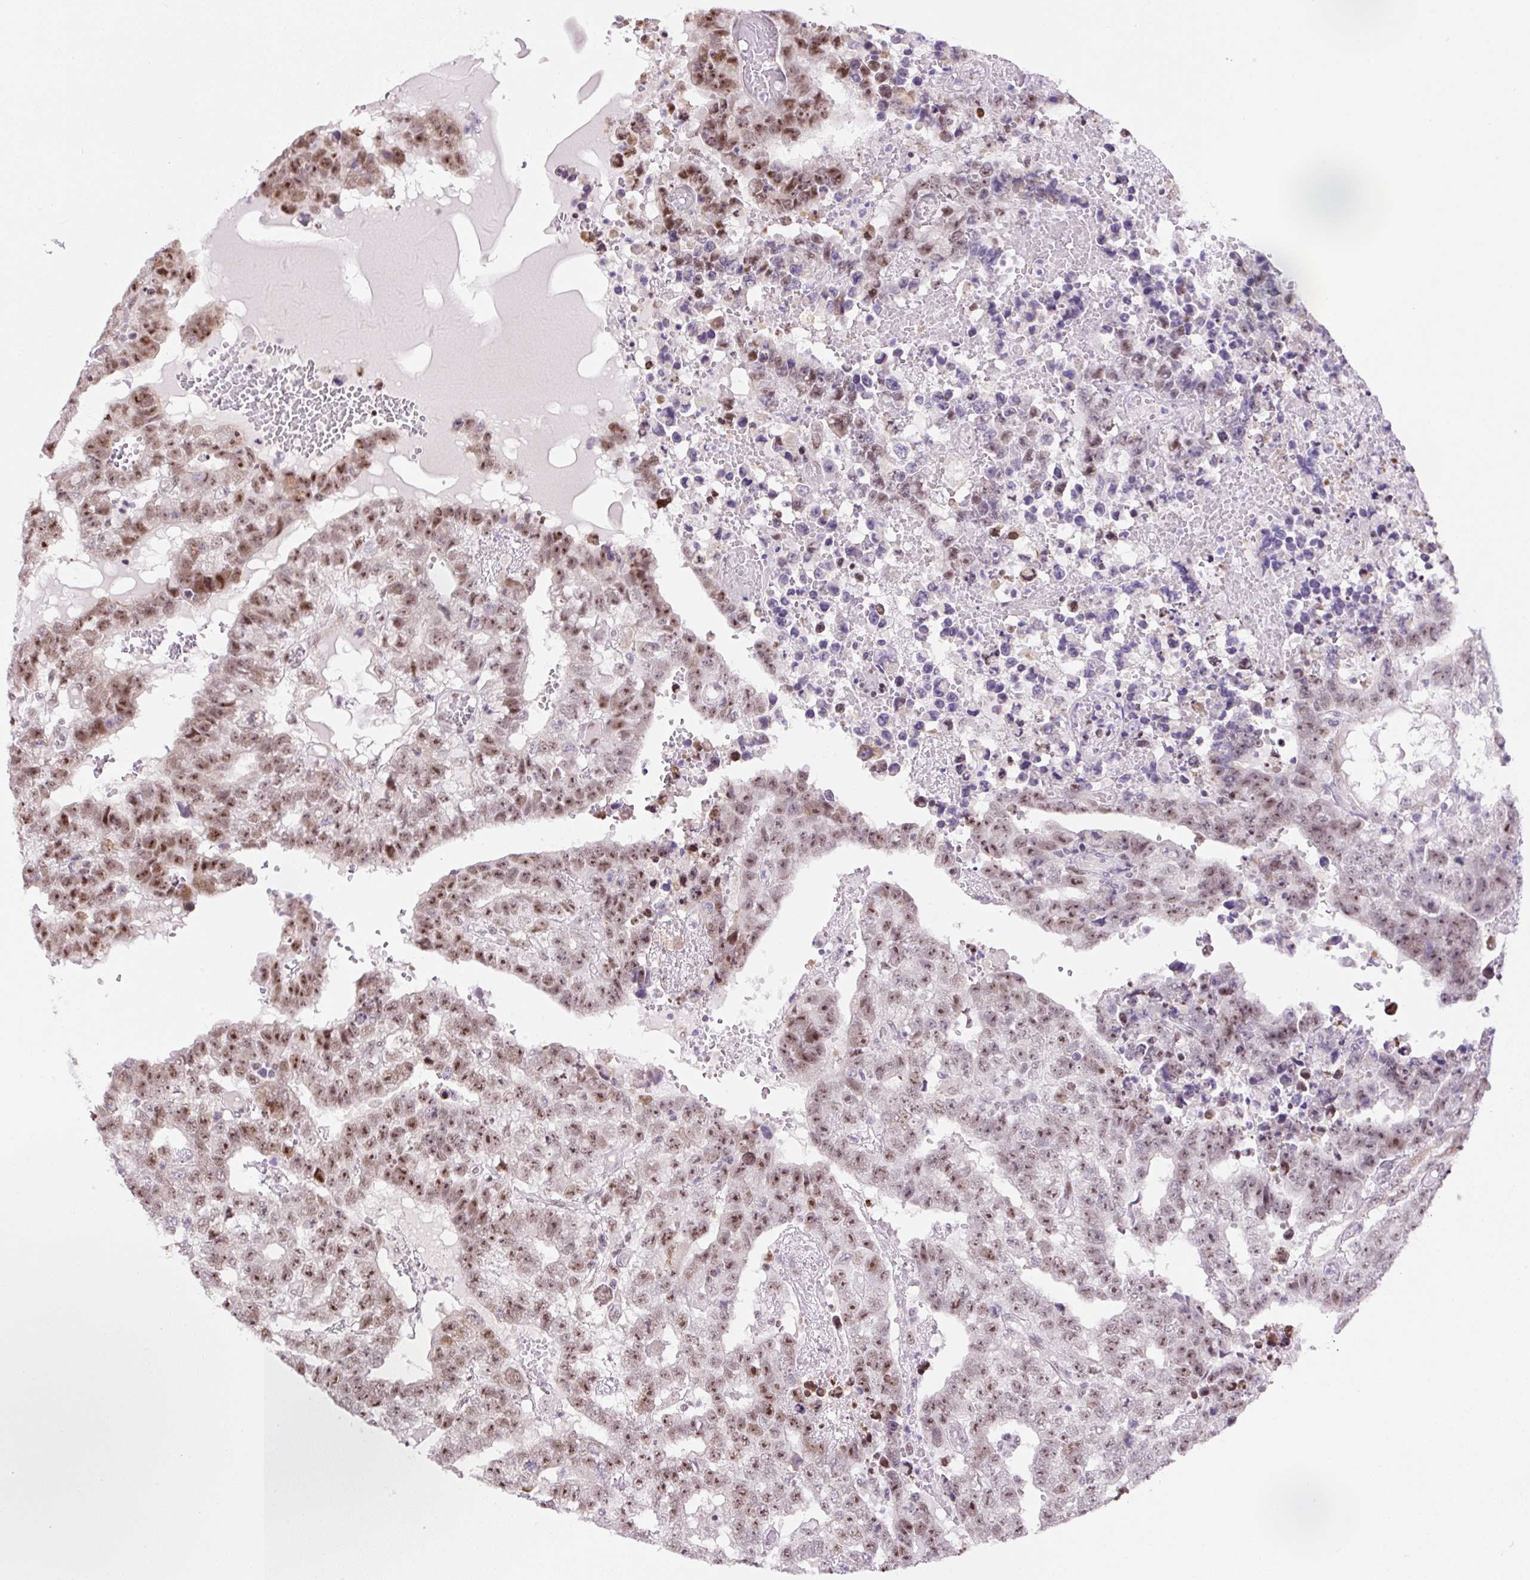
{"staining": {"intensity": "moderate", "quantity": "25%-75%", "location": "nuclear"}, "tissue": "testis cancer", "cell_type": "Tumor cells", "image_type": "cancer", "snomed": [{"axis": "morphology", "description": "Carcinoma, Embryonal, NOS"}, {"axis": "topography", "description": "Testis"}], "caption": "Human testis cancer stained with a protein marker reveals moderate staining in tumor cells.", "gene": "TAF1A", "patient": {"sex": "male", "age": 25}}